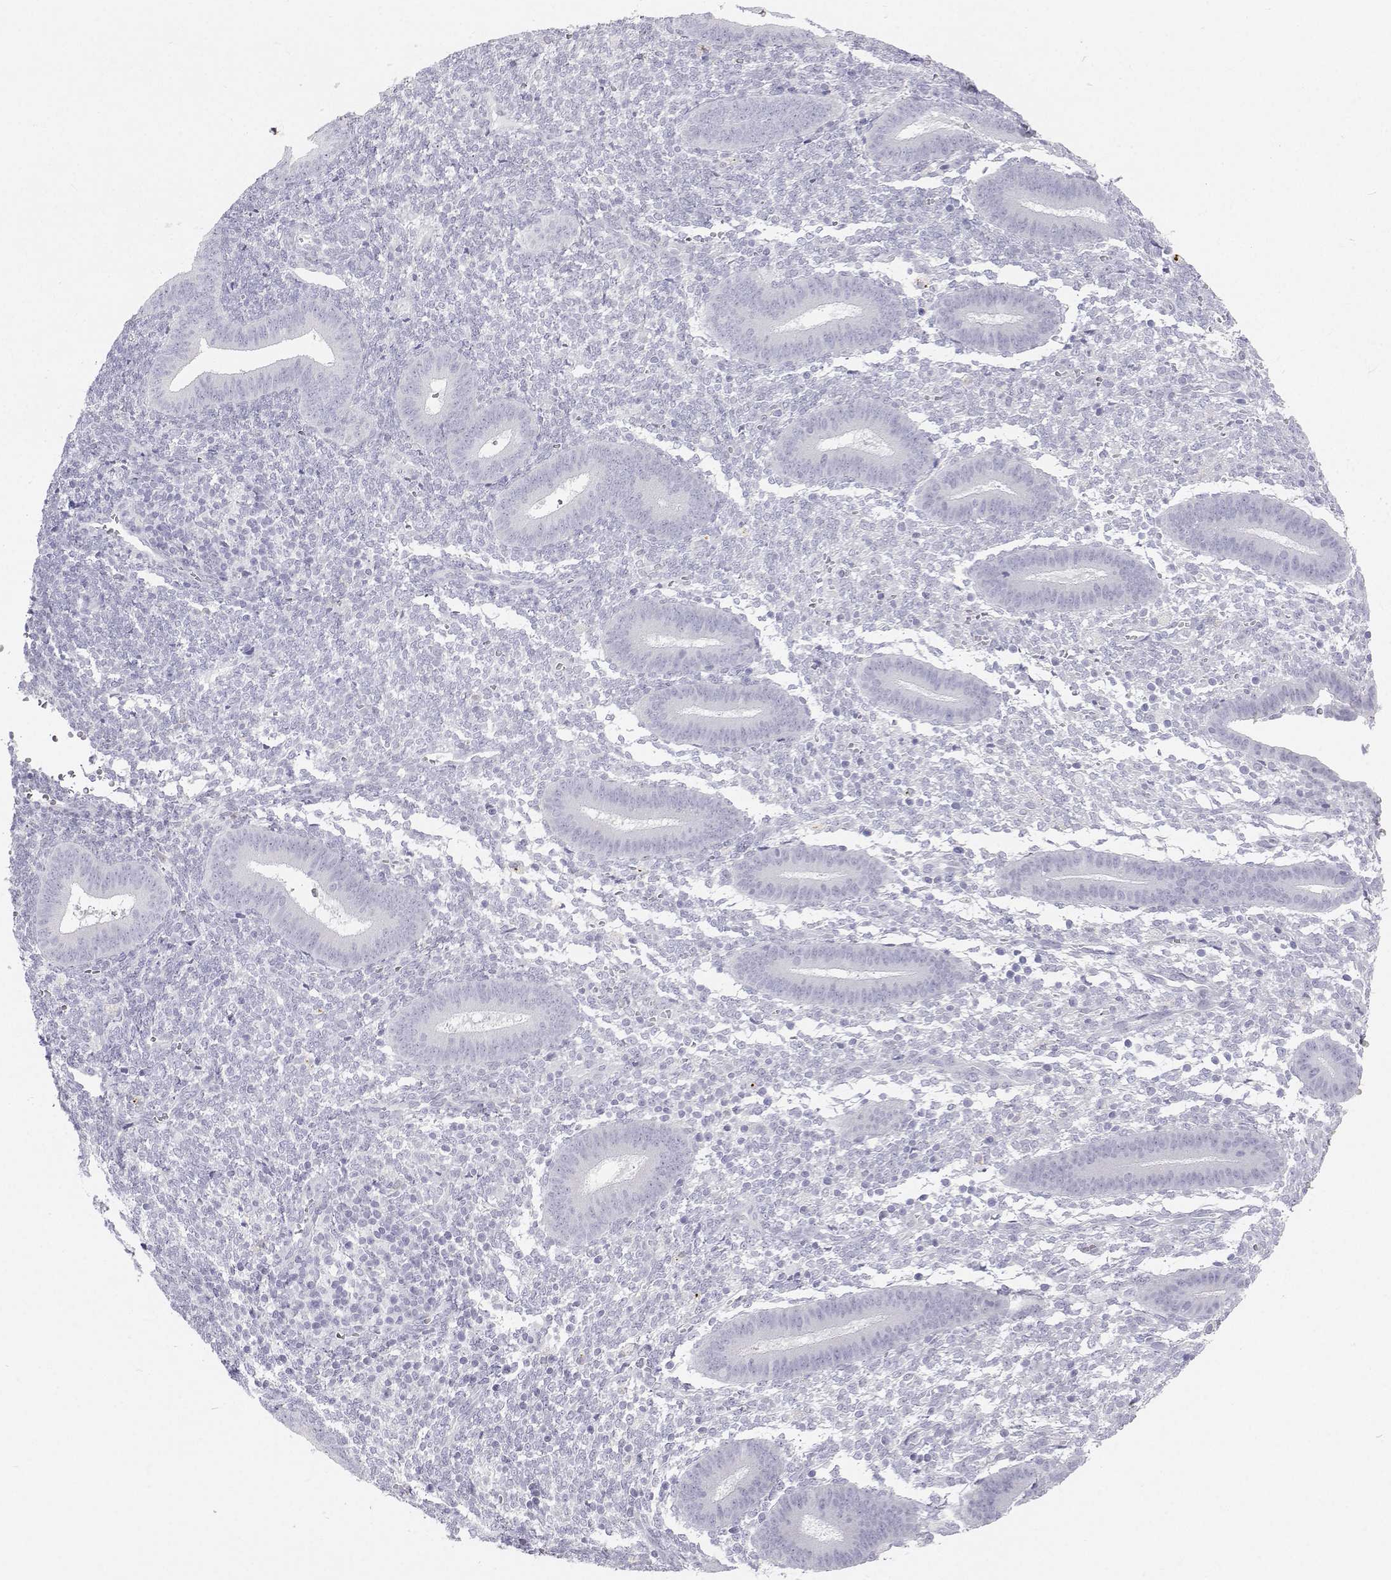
{"staining": {"intensity": "negative", "quantity": "none", "location": "none"}, "tissue": "endometrium", "cell_type": "Cells in endometrial stroma", "image_type": "normal", "snomed": [{"axis": "morphology", "description": "Normal tissue, NOS"}, {"axis": "topography", "description": "Endometrium"}], "caption": "IHC micrograph of benign human endometrium stained for a protein (brown), which shows no positivity in cells in endometrial stroma.", "gene": "TTN", "patient": {"sex": "female", "age": 25}}